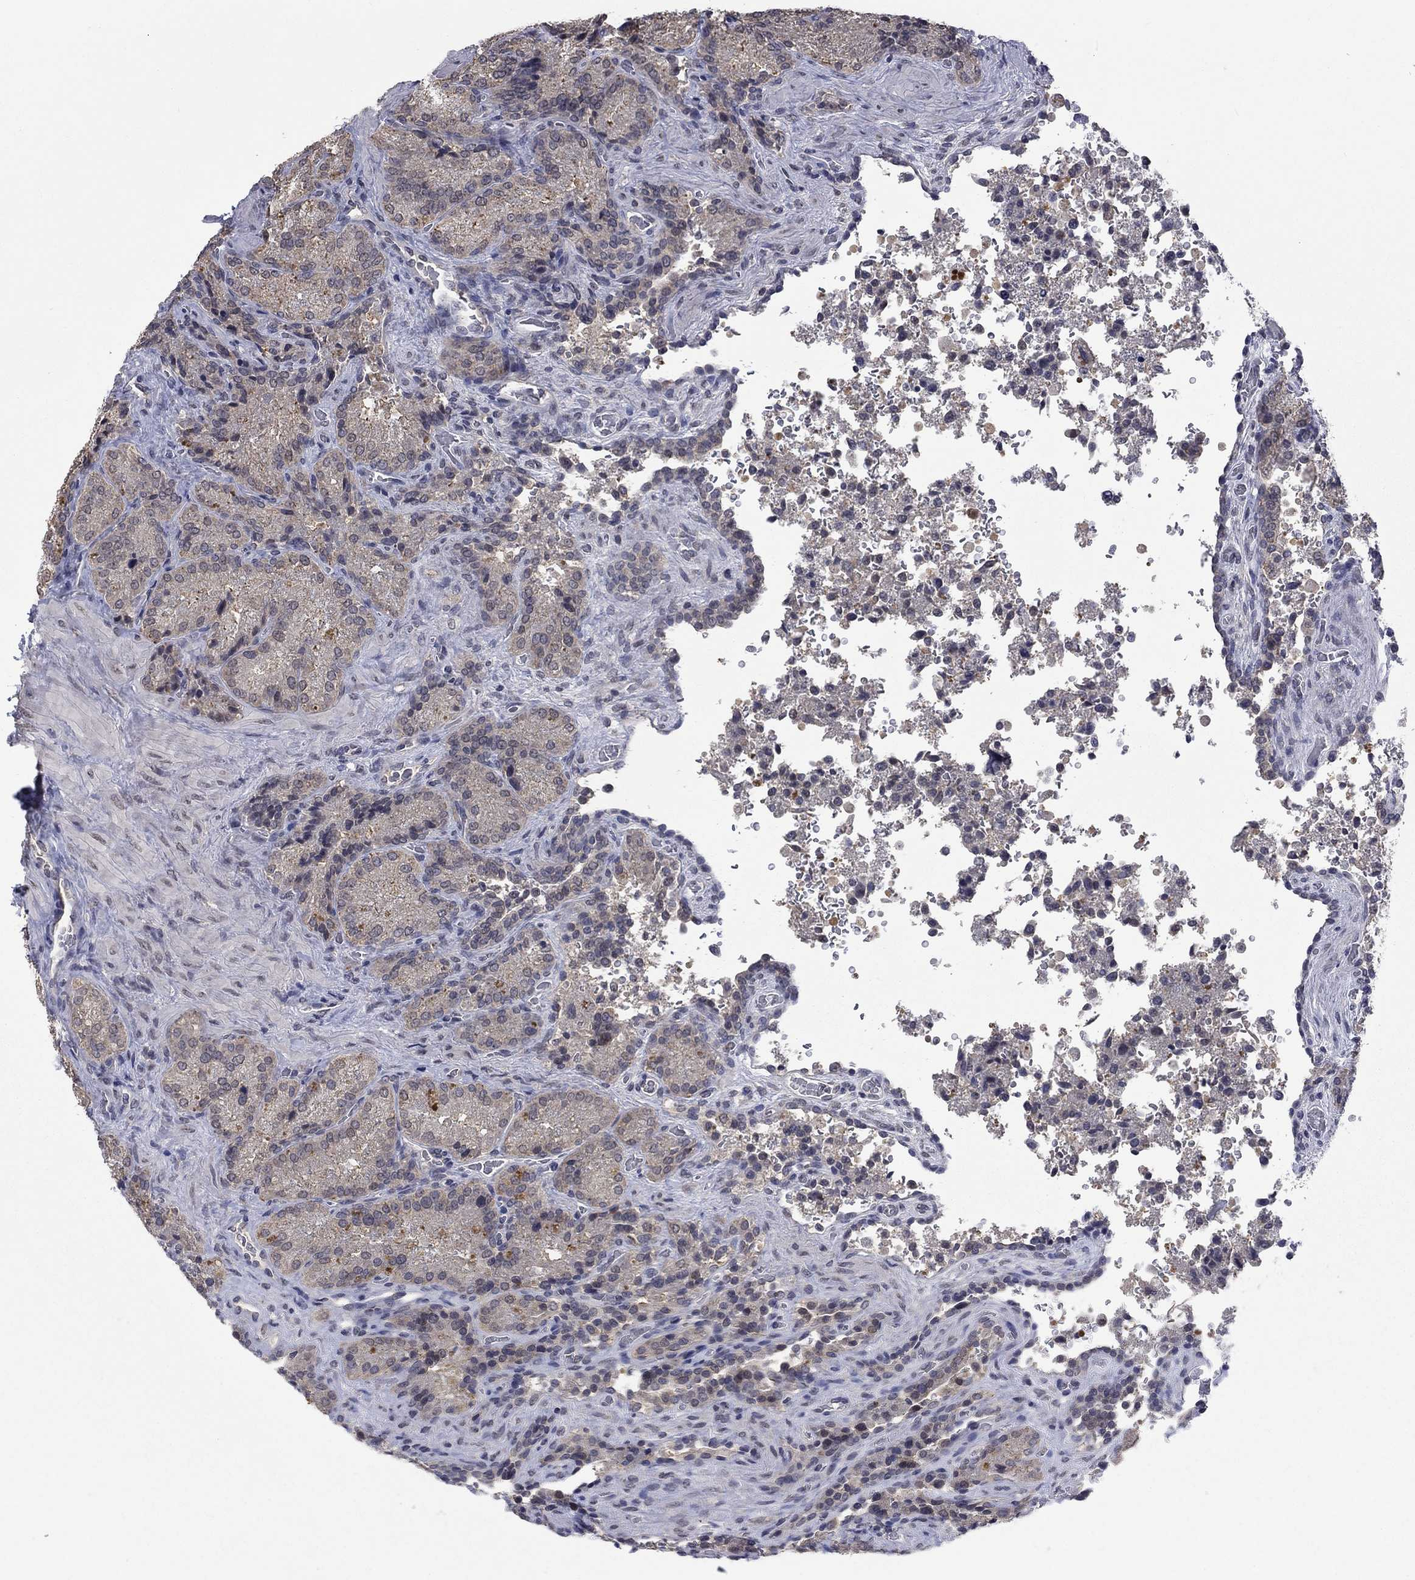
{"staining": {"intensity": "moderate", "quantity": "25%-75%", "location": "cytoplasmic/membranous"}, "tissue": "seminal vesicle", "cell_type": "Glandular cells", "image_type": "normal", "snomed": [{"axis": "morphology", "description": "Normal tissue, NOS"}, {"axis": "topography", "description": "Seminal veicle"}], "caption": "Protein expression analysis of normal seminal vesicle displays moderate cytoplasmic/membranous positivity in about 25%-75% of glandular cells.", "gene": "SPATA33", "patient": {"sex": "male", "age": 37}}